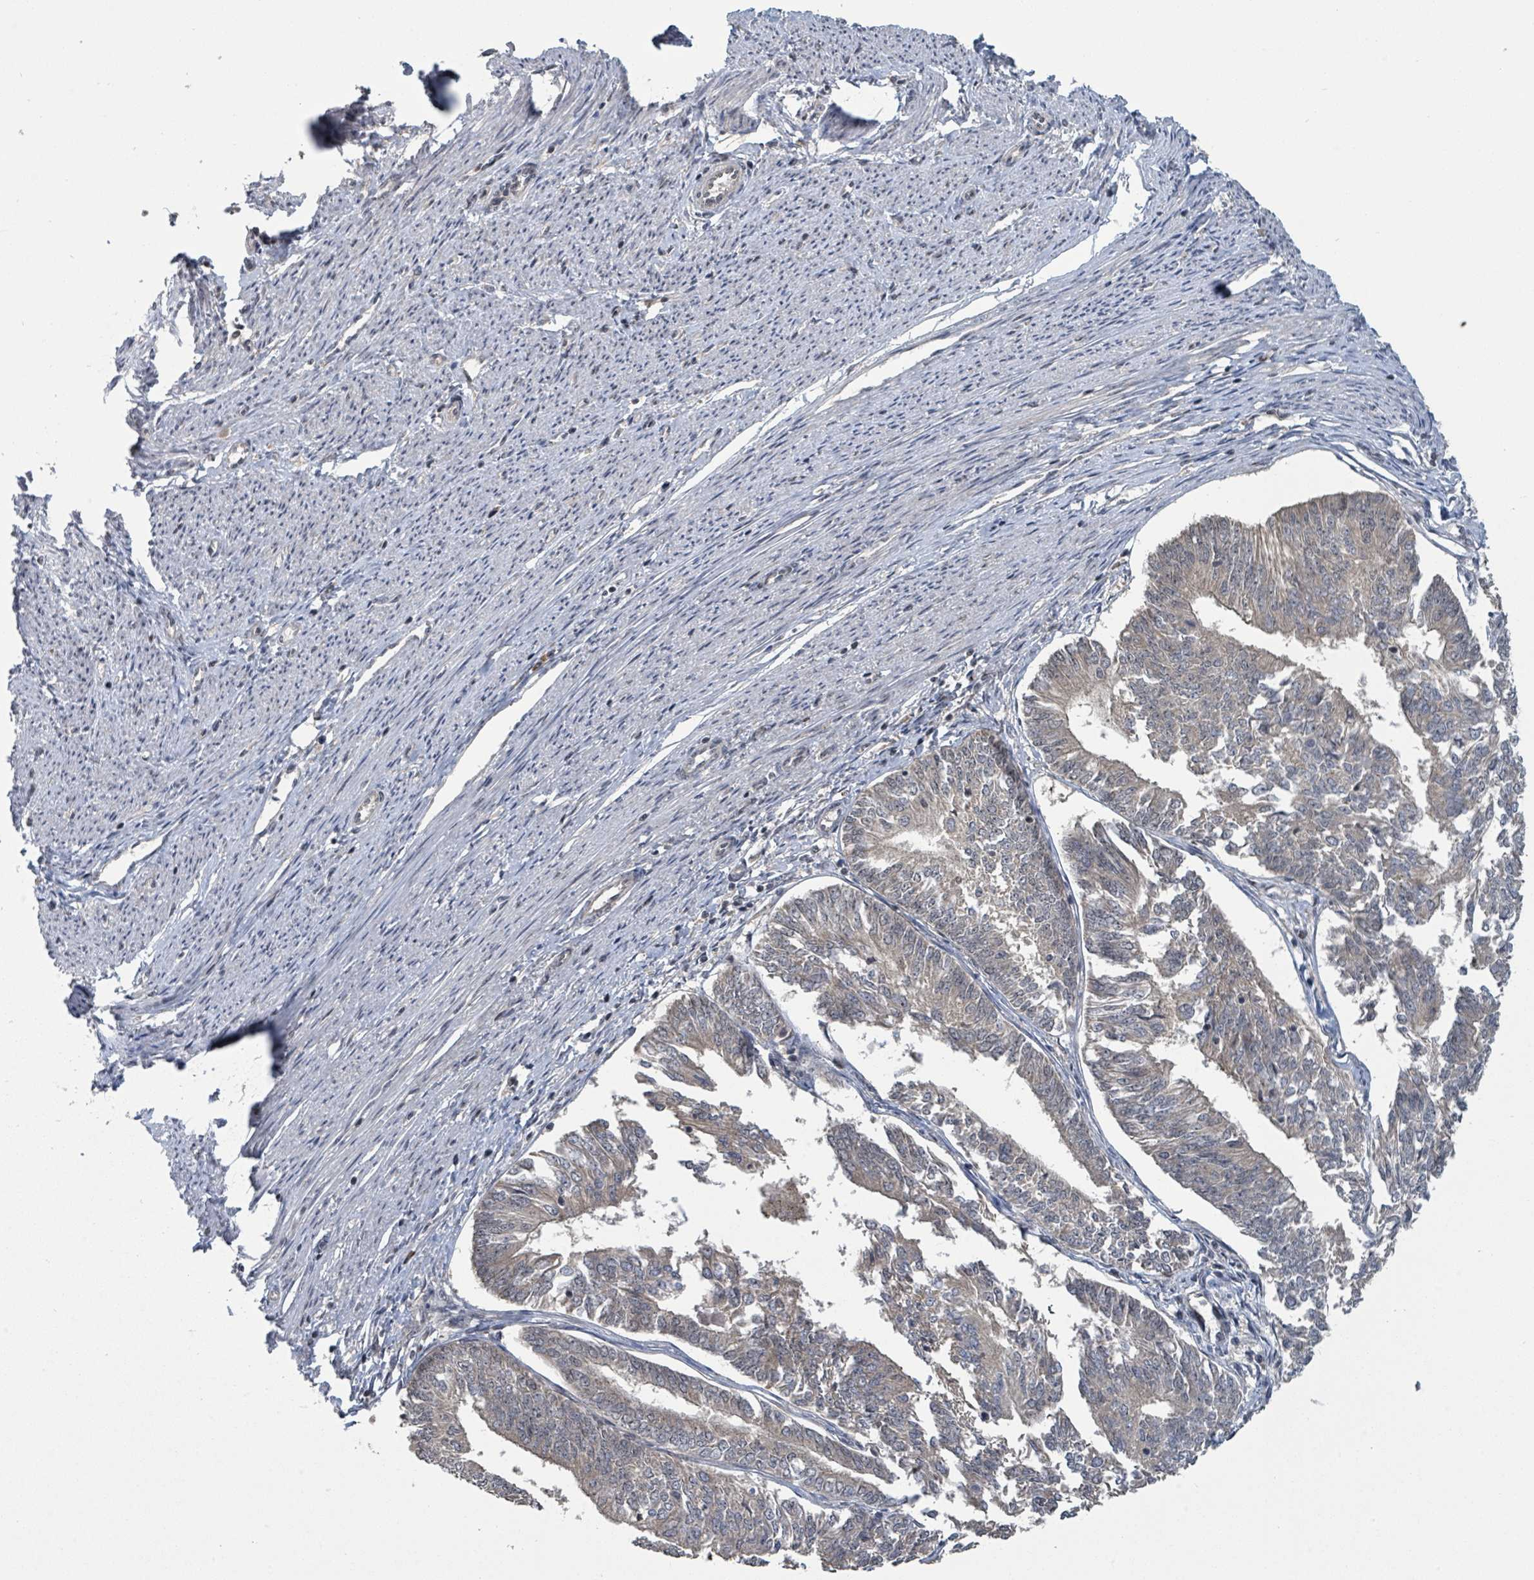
{"staining": {"intensity": "weak", "quantity": "25%-75%", "location": "cytoplasmic/membranous"}, "tissue": "endometrial cancer", "cell_type": "Tumor cells", "image_type": "cancer", "snomed": [{"axis": "morphology", "description": "Adenocarcinoma, NOS"}, {"axis": "topography", "description": "Endometrium"}], "caption": "Immunohistochemistry photomicrograph of neoplastic tissue: endometrial cancer (adenocarcinoma) stained using IHC exhibits low levels of weak protein expression localized specifically in the cytoplasmic/membranous of tumor cells, appearing as a cytoplasmic/membranous brown color.", "gene": "ZBTB14", "patient": {"sex": "female", "age": 58}}